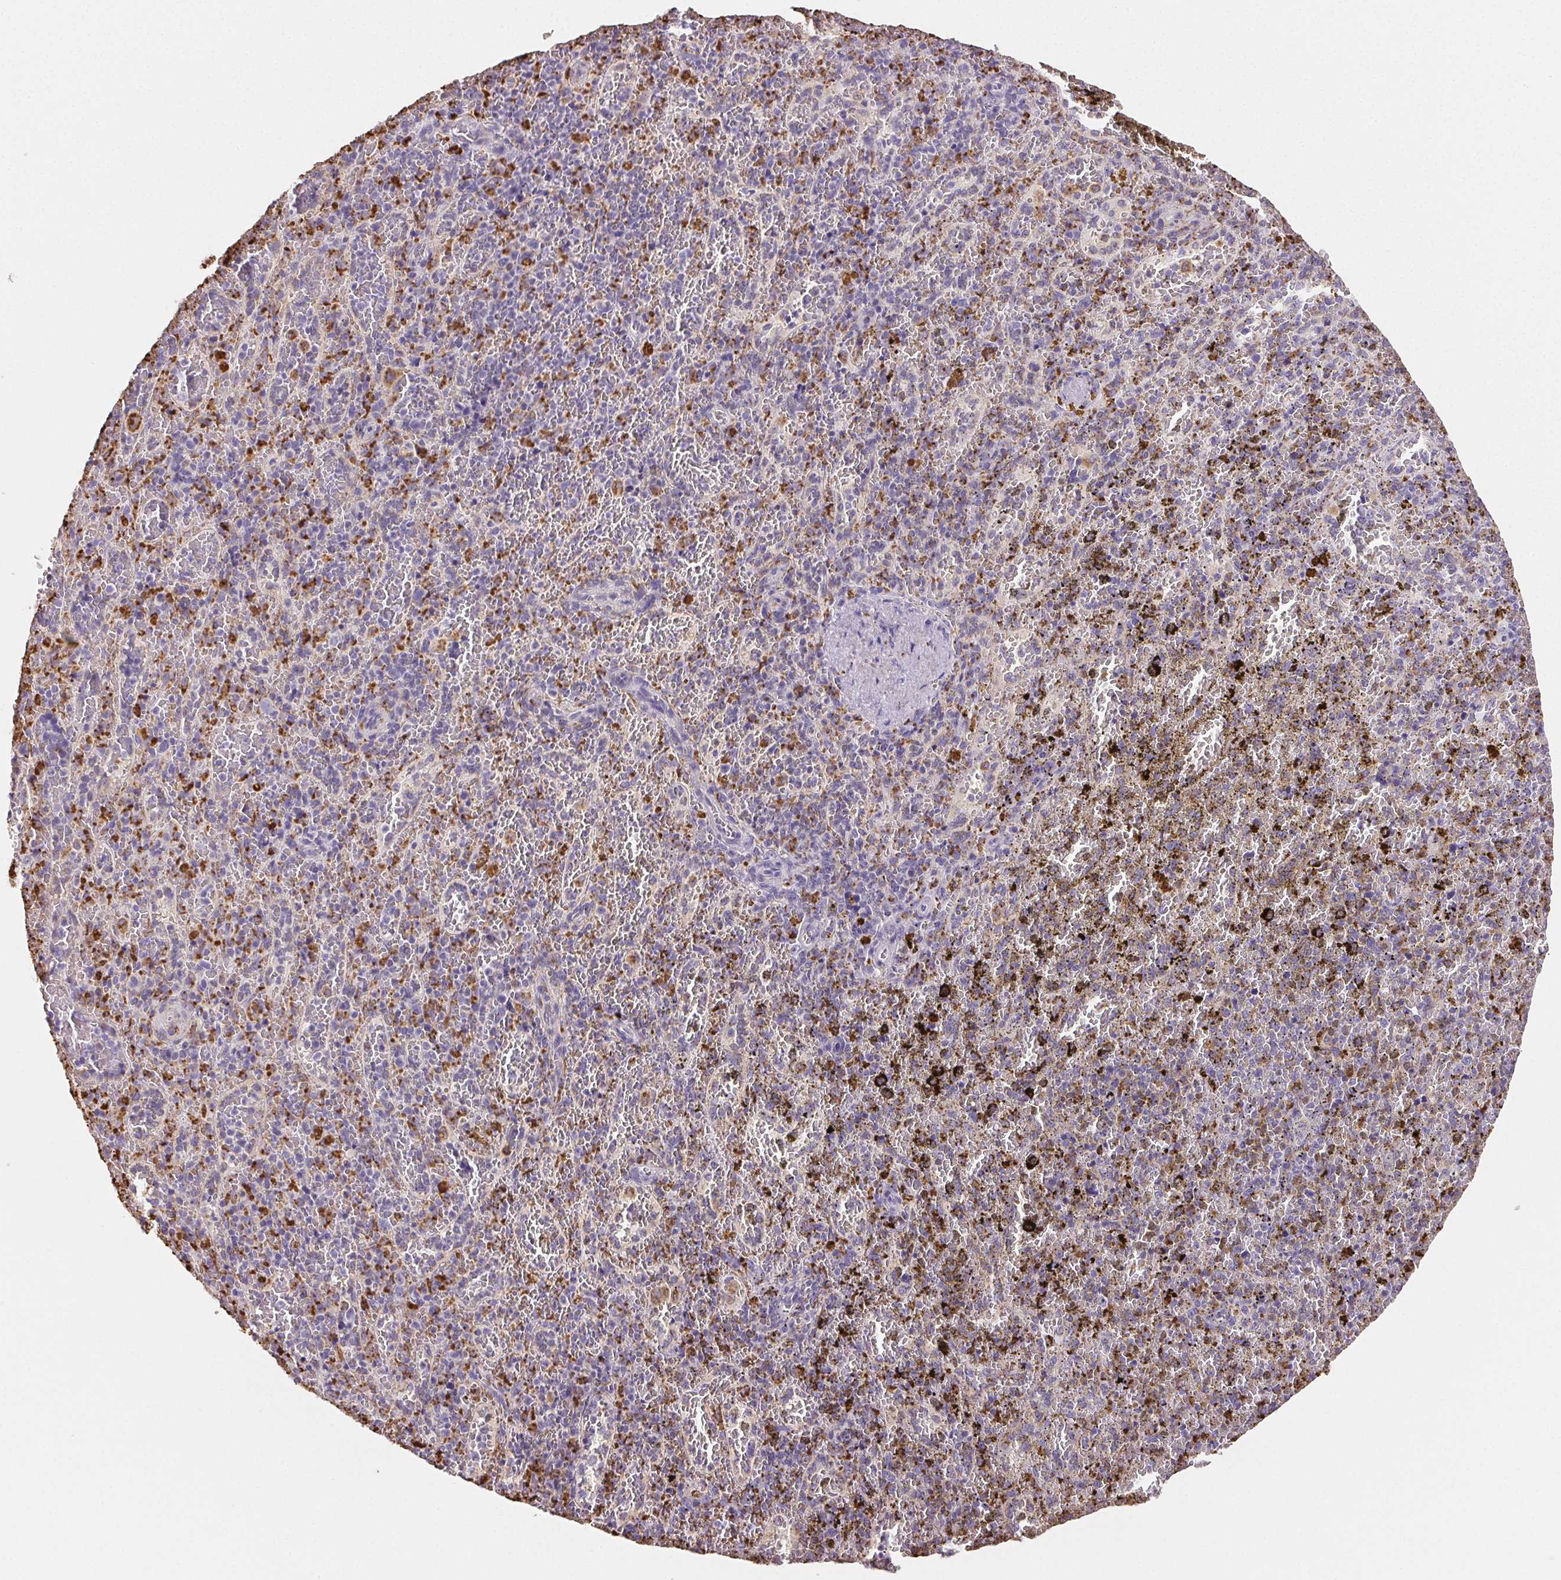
{"staining": {"intensity": "strong", "quantity": "<25%", "location": "cytoplasmic/membranous"}, "tissue": "spleen", "cell_type": "Cells in red pulp", "image_type": "normal", "snomed": [{"axis": "morphology", "description": "Normal tissue, NOS"}, {"axis": "topography", "description": "Spleen"}], "caption": "This photomicrograph shows unremarkable spleen stained with immunohistochemistry (IHC) to label a protein in brown. The cytoplasmic/membranous of cells in red pulp show strong positivity for the protein. Nuclei are counter-stained blue.", "gene": "LIPA", "patient": {"sex": "female", "age": 50}}